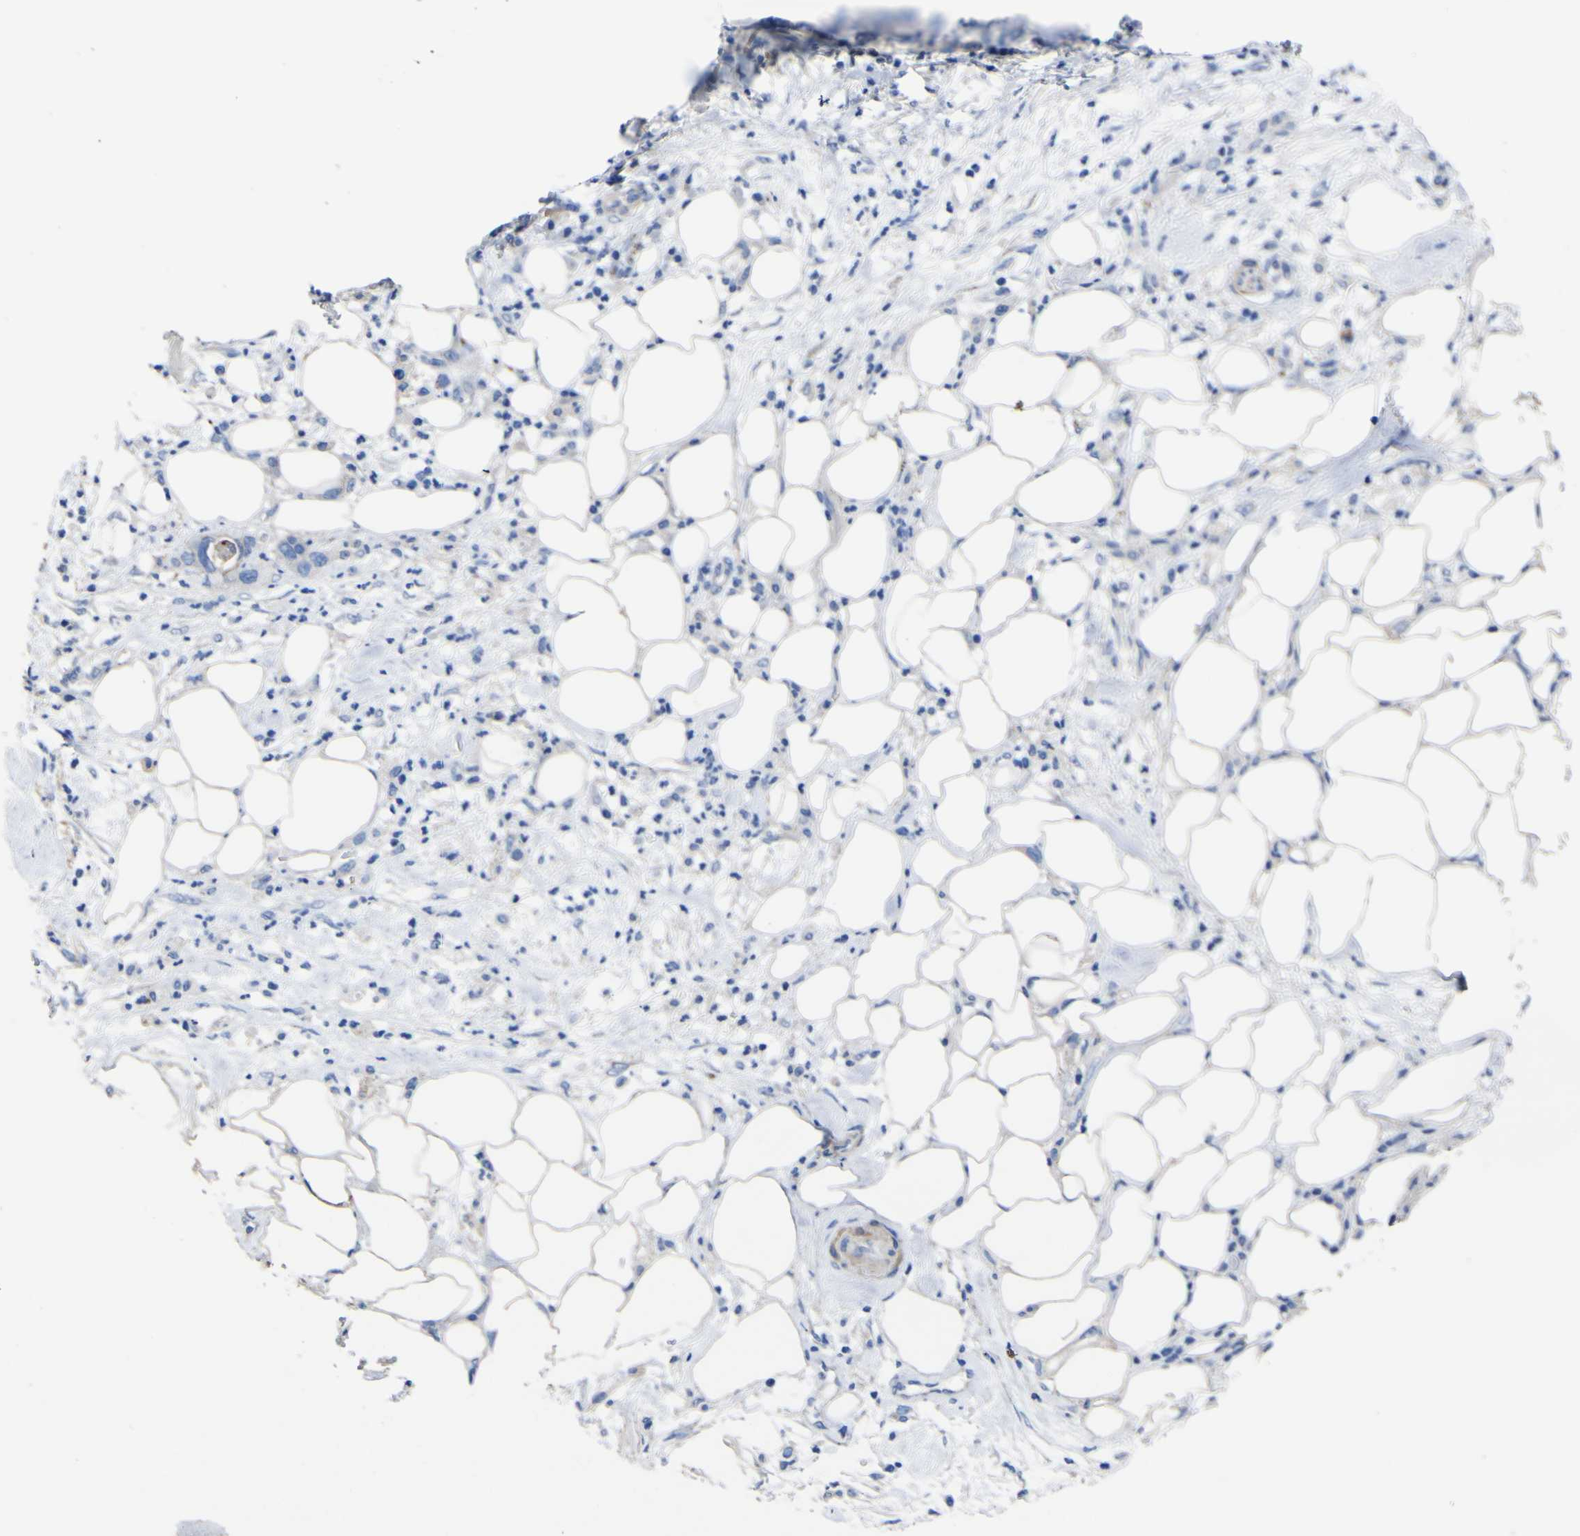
{"staining": {"intensity": "negative", "quantity": "none", "location": "none"}, "tissue": "pancreatic cancer", "cell_type": "Tumor cells", "image_type": "cancer", "snomed": [{"axis": "morphology", "description": "Adenocarcinoma, NOS"}, {"axis": "topography", "description": "Pancreas"}], "caption": "Tumor cells are negative for protein expression in human pancreatic adenocarcinoma.", "gene": "AGO4", "patient": {"sex": "female", "age": 71}}